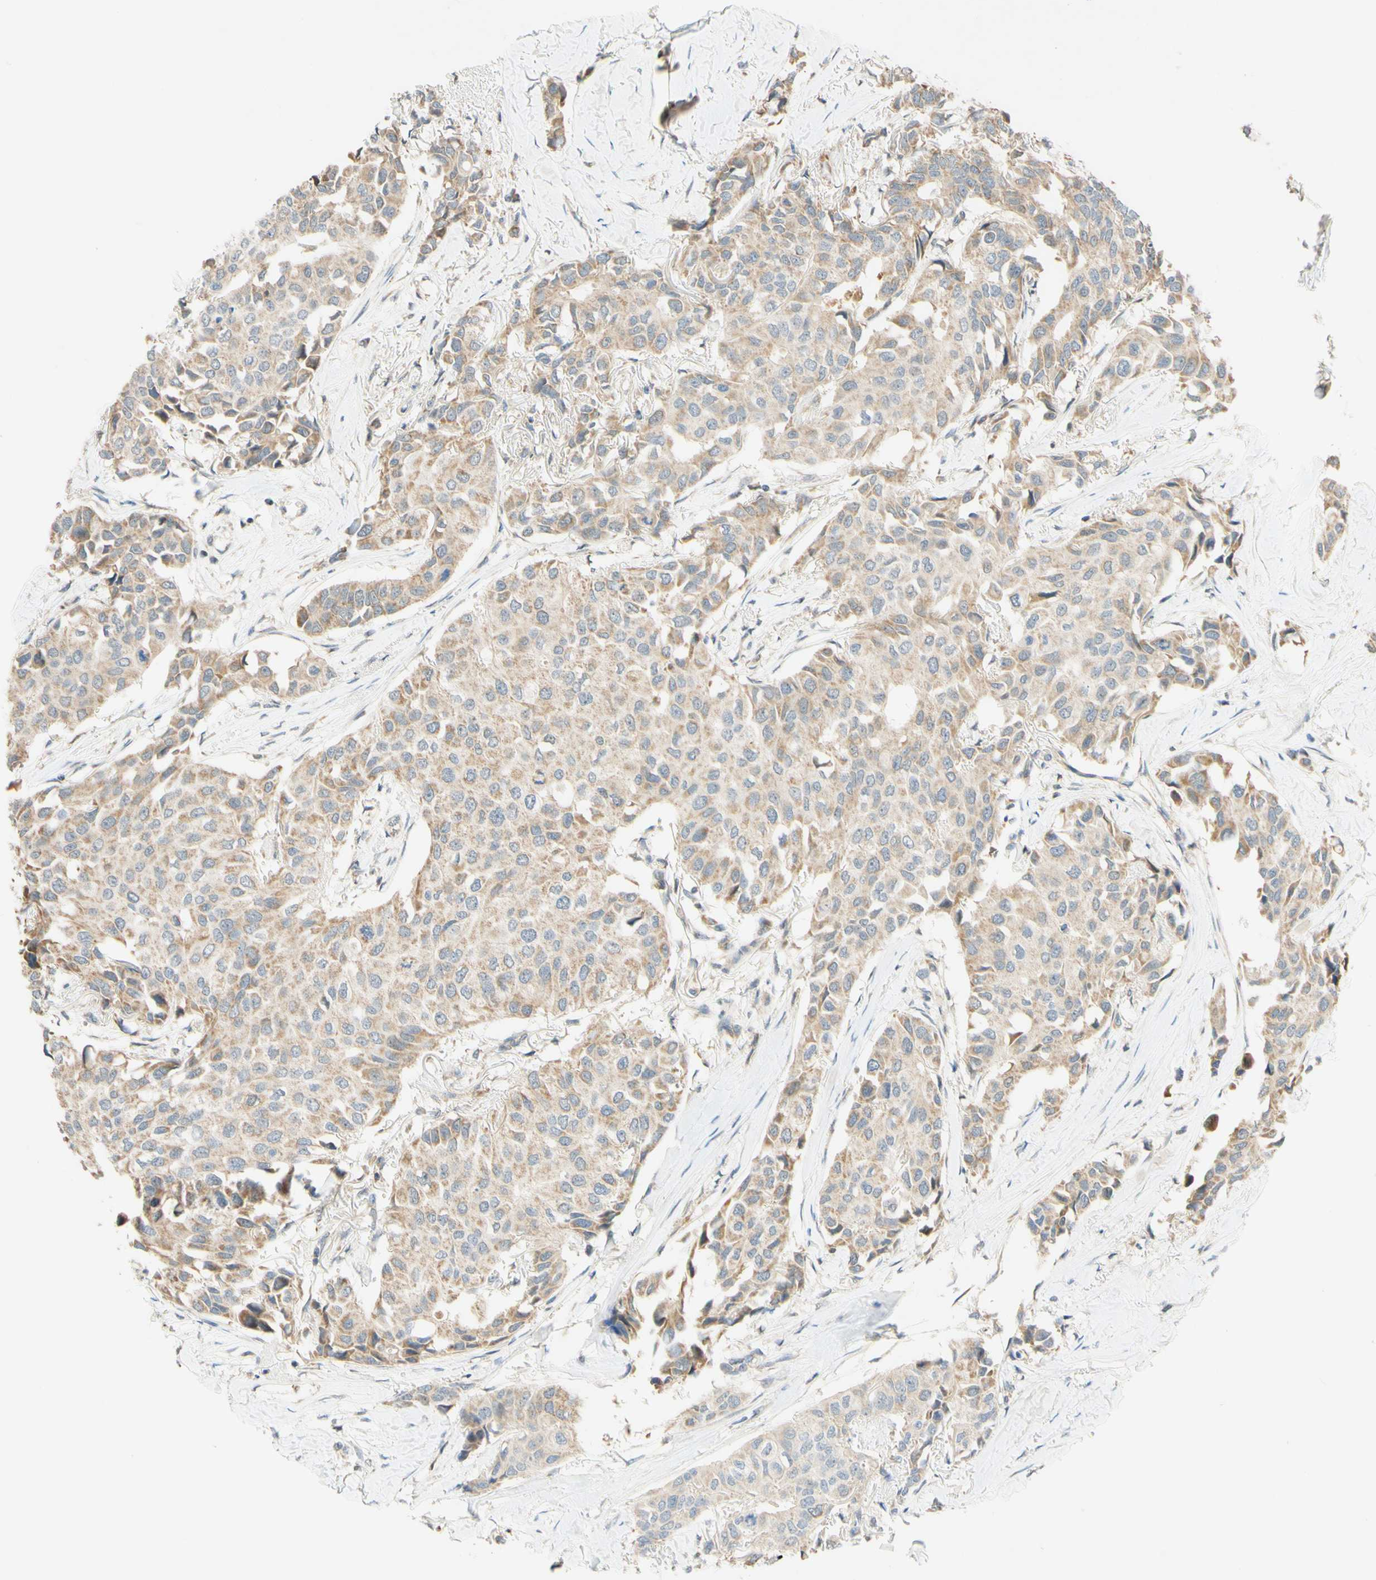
{"staining": {"intensity": "weak", "quantity": ">75%", "location": "cytoplasmic/membranous"}, "tissue": "breast cancer", "cell_type": "Tumor cells", "image_type": "cancer", "snomed": [{"axis": "morphology", "description": "Duct carcinoma"}, {"axis": "topography", "description": "Breast"}], "caption": "About >75% of tumor cells in human invasive ductal carcinoma (breast) exhibit weak cytoplasmic/membranous protein staining as visualized by brown immunohistochemical staining.", "gene": "GATA1", "patient": {"sex": "female", "age": 80}}